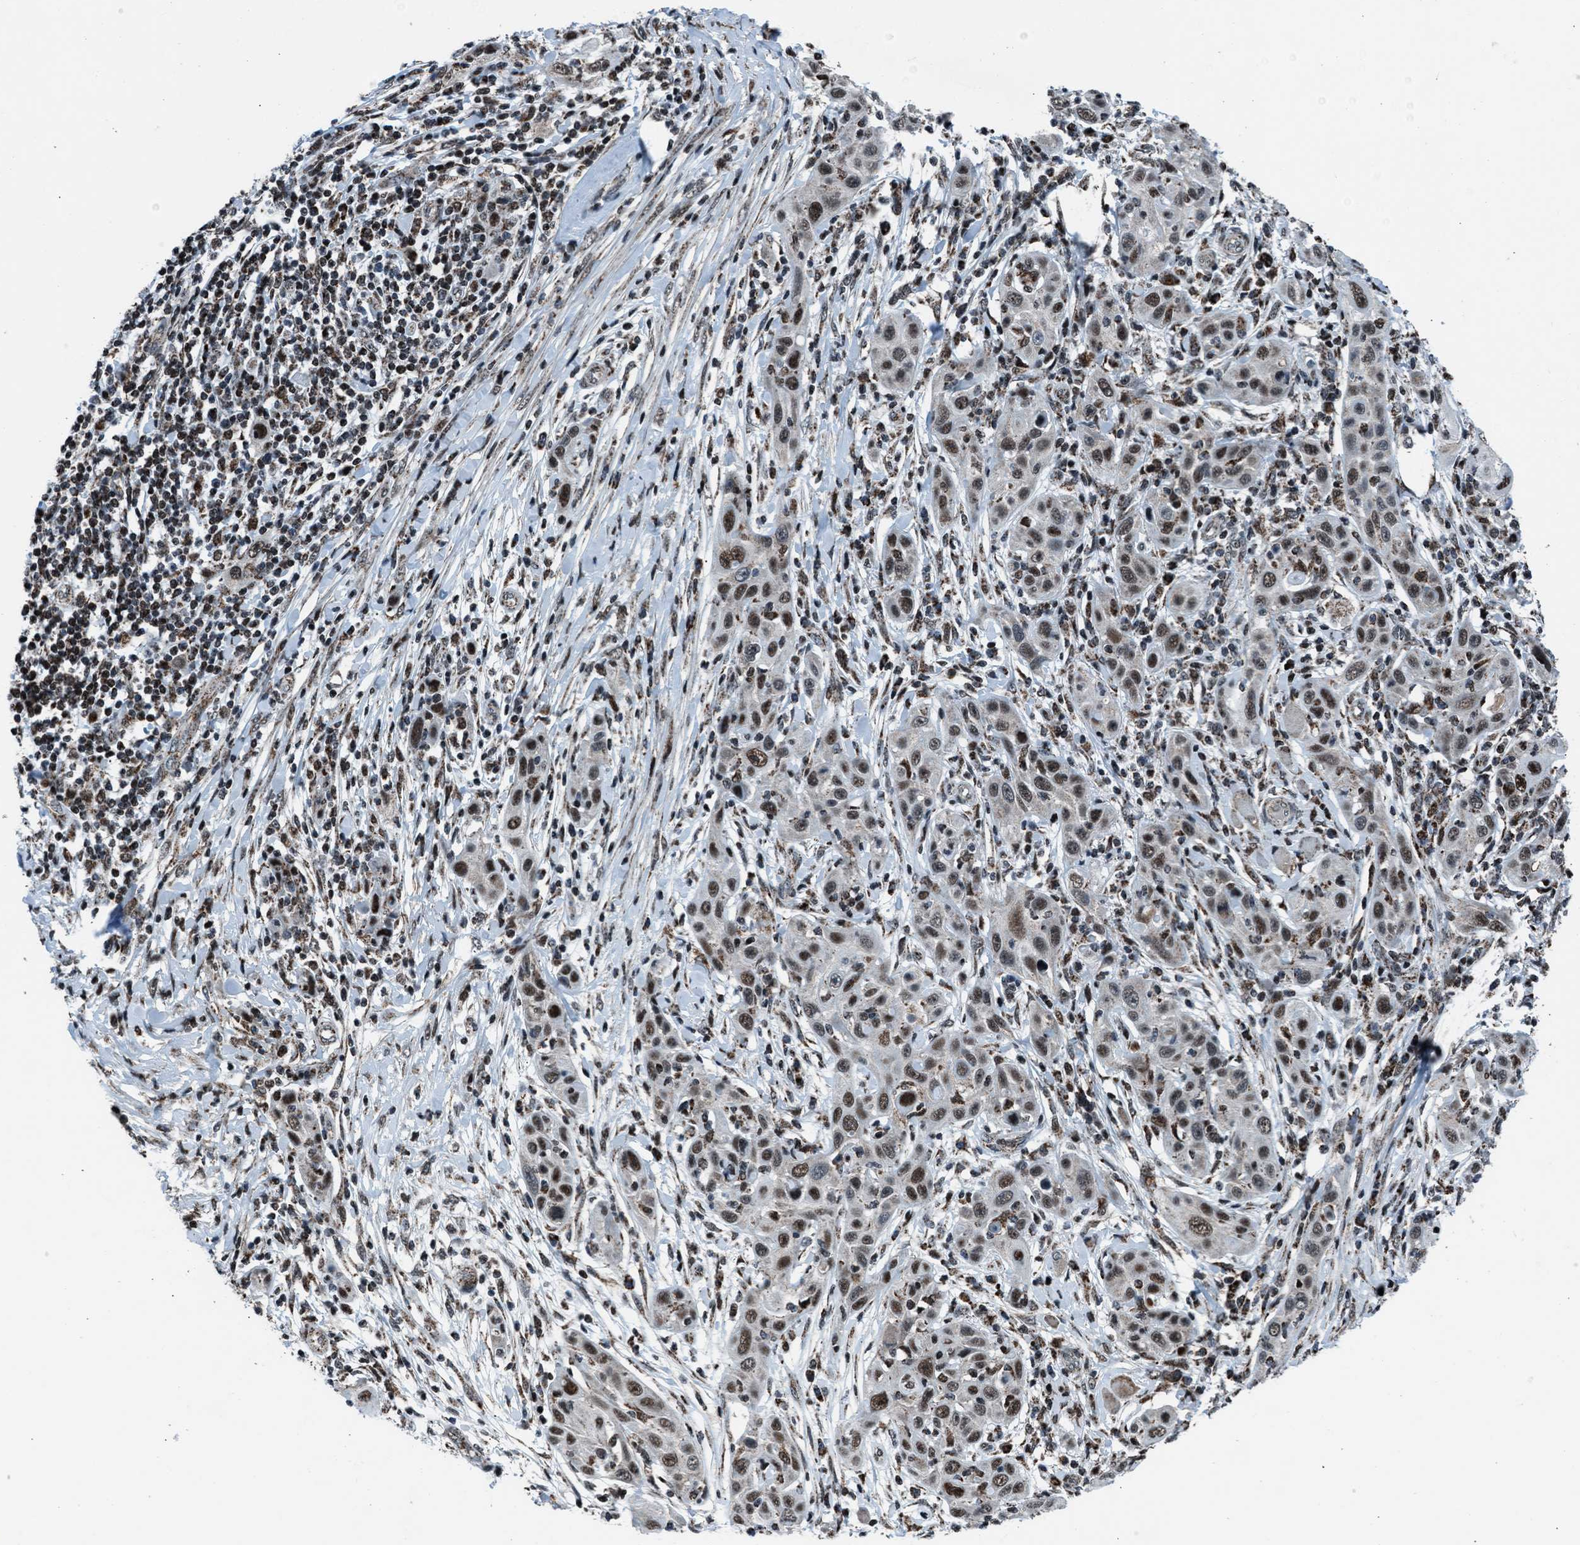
{"staining": {"intensity": "moderate", "quantity": ">75%", "location": "nuclear"}, "tissue": "skin cancer", "cell_type": "Tumor cells", "image_type": "cancer", "snomed": [{"axis": "morphology", "description": "Squamous cell carcinoma, NOS"}, {"axis": "topography", "description": "Skin"}], "caption": "Human skin cancer (squamous cell carcinoma) stained for a protein (brown) reveals moderate nuclear positive positivity in about >75% of tumor cells.", "gene": "MORC3", "patient": {"sex": "female", "age": 88}}